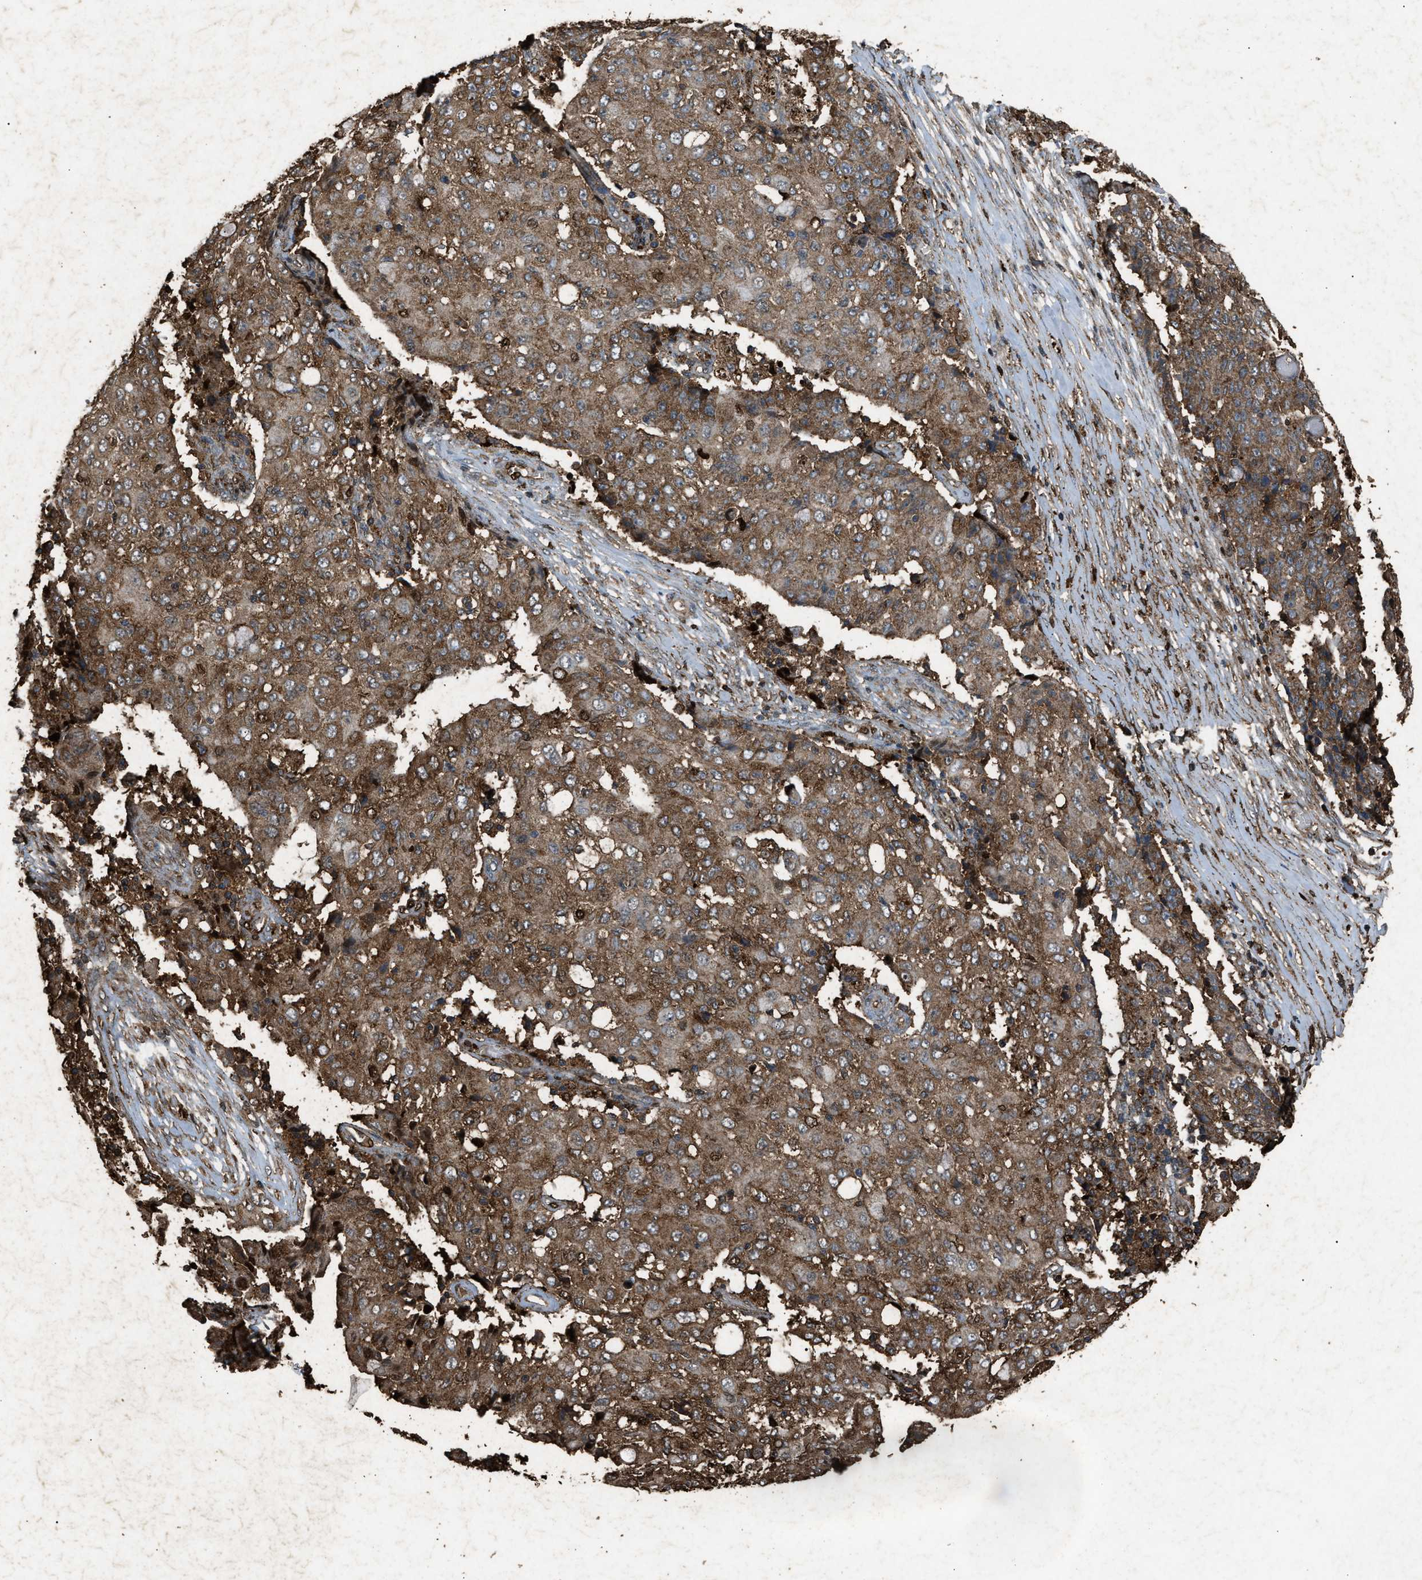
{"staining": {"intensity": "moderate", "quantity": ">75%", "location": "cytoplasmic/membranous"}, "tissue": "ovarian cancer", "cell_type": "Tumor cells", "image_type": "cancer", "snomed": [{"axis": "morphology", "description": "Carcinoma, endometroid"}, {"axis": "topography", "description": "Ovary"}], "caption": "The histopathology image reveals a brown stain indicating the presence of a protein in the cytoplasmic/membranous of tumor cells in ovarian cancer (endometroid carcinoma). The staining was performed using DAB to visualize the protein expression in brown, while the nuclei were stained in blue with hematoxylin (Magnification: 20x).", "gene": "PSMD1", "patient": {"sex": "female", "age": 42}}